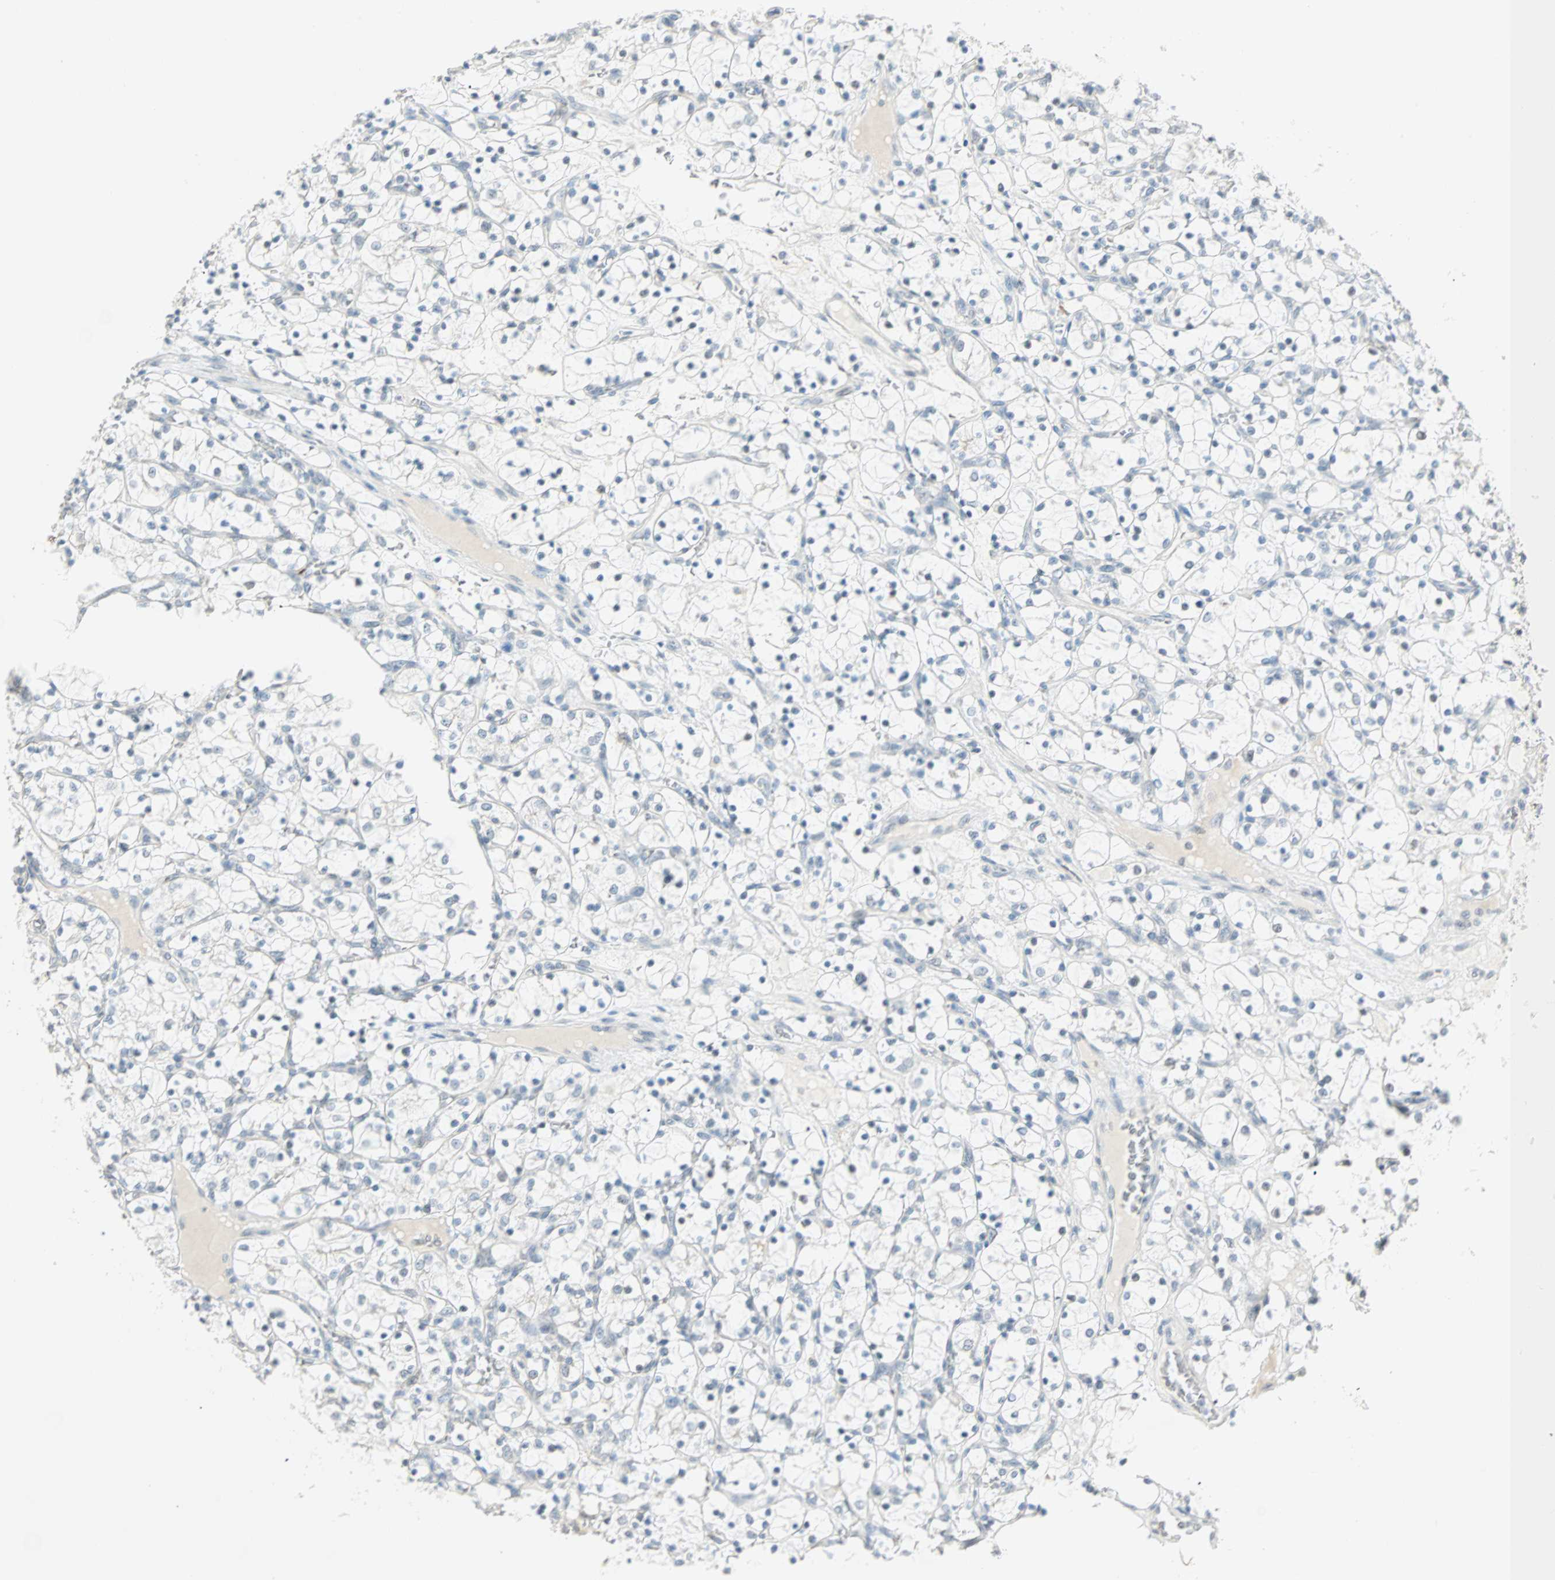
{"staining": {"intensity": "negative", "quantity": "none", "location": "none"}, "tissue": "renal cancer", "cell_type": "Tumor cells", "image_type": "cancer", "snomed": [{"axis": "morphology", "description": "Adenocarcinoma, NOS"}, {"axis": "topography", "description": "Kidney"}], "caption": "There is no significant expression in tumor cells of renal cancer (adenocarcinoma).", "gene": "BCAN", "patient": {"sex": "female", "age": 69}}